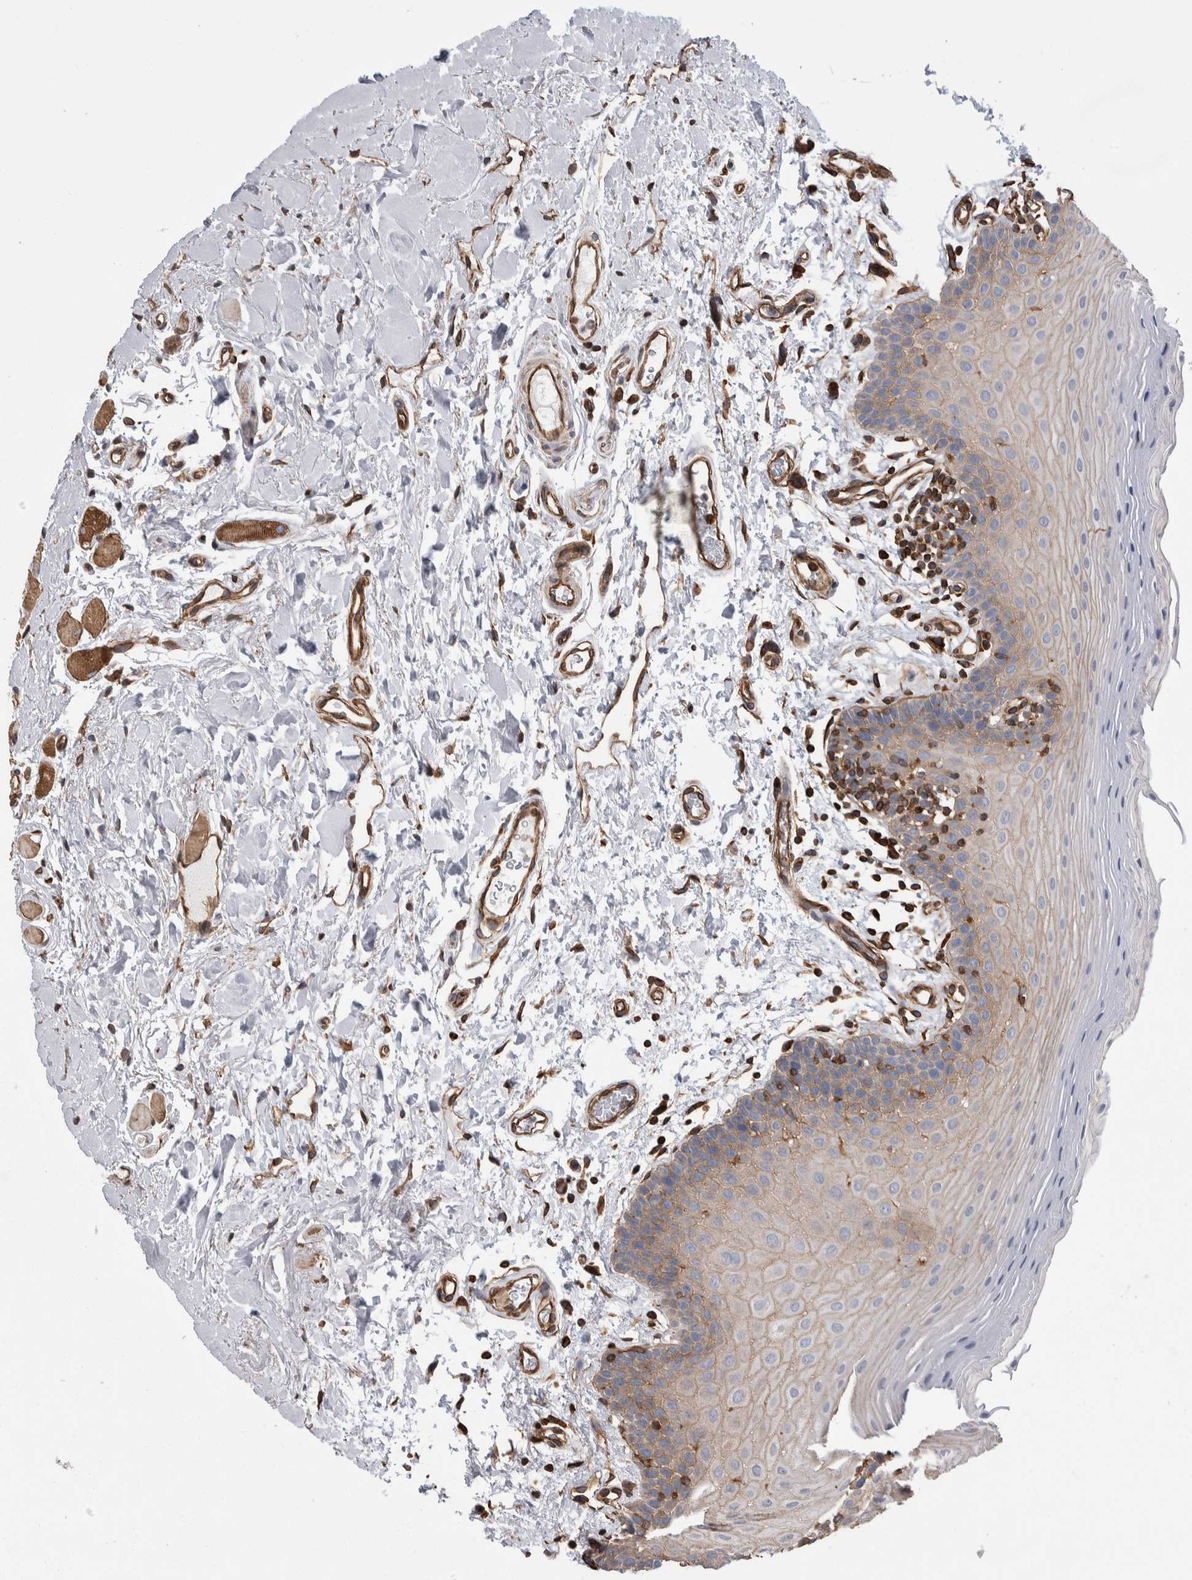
{"staining": {"intensity": "moderate", "quantity": "25%-75%", "location": "cytoplasmic/membranous"}, "tissue": "oral mucosa", "cell_type": "Squamous epithelial cells", "image_type": "normal", "snomed": [{"axis": "morphology", "description": "Normal tissue, NOS"}, {"axis": "topography", "description": "Oral tissue"}], "caption": "Approximately 25%-75% of squamous epithelial cells in normal oral mucosa reveal moderate cytoplasmic/membranous protein positivity as visualized by brown immunohistochemical staining.", "gene": "KIF12", "patient": {"sex": "male", "age": 62}}